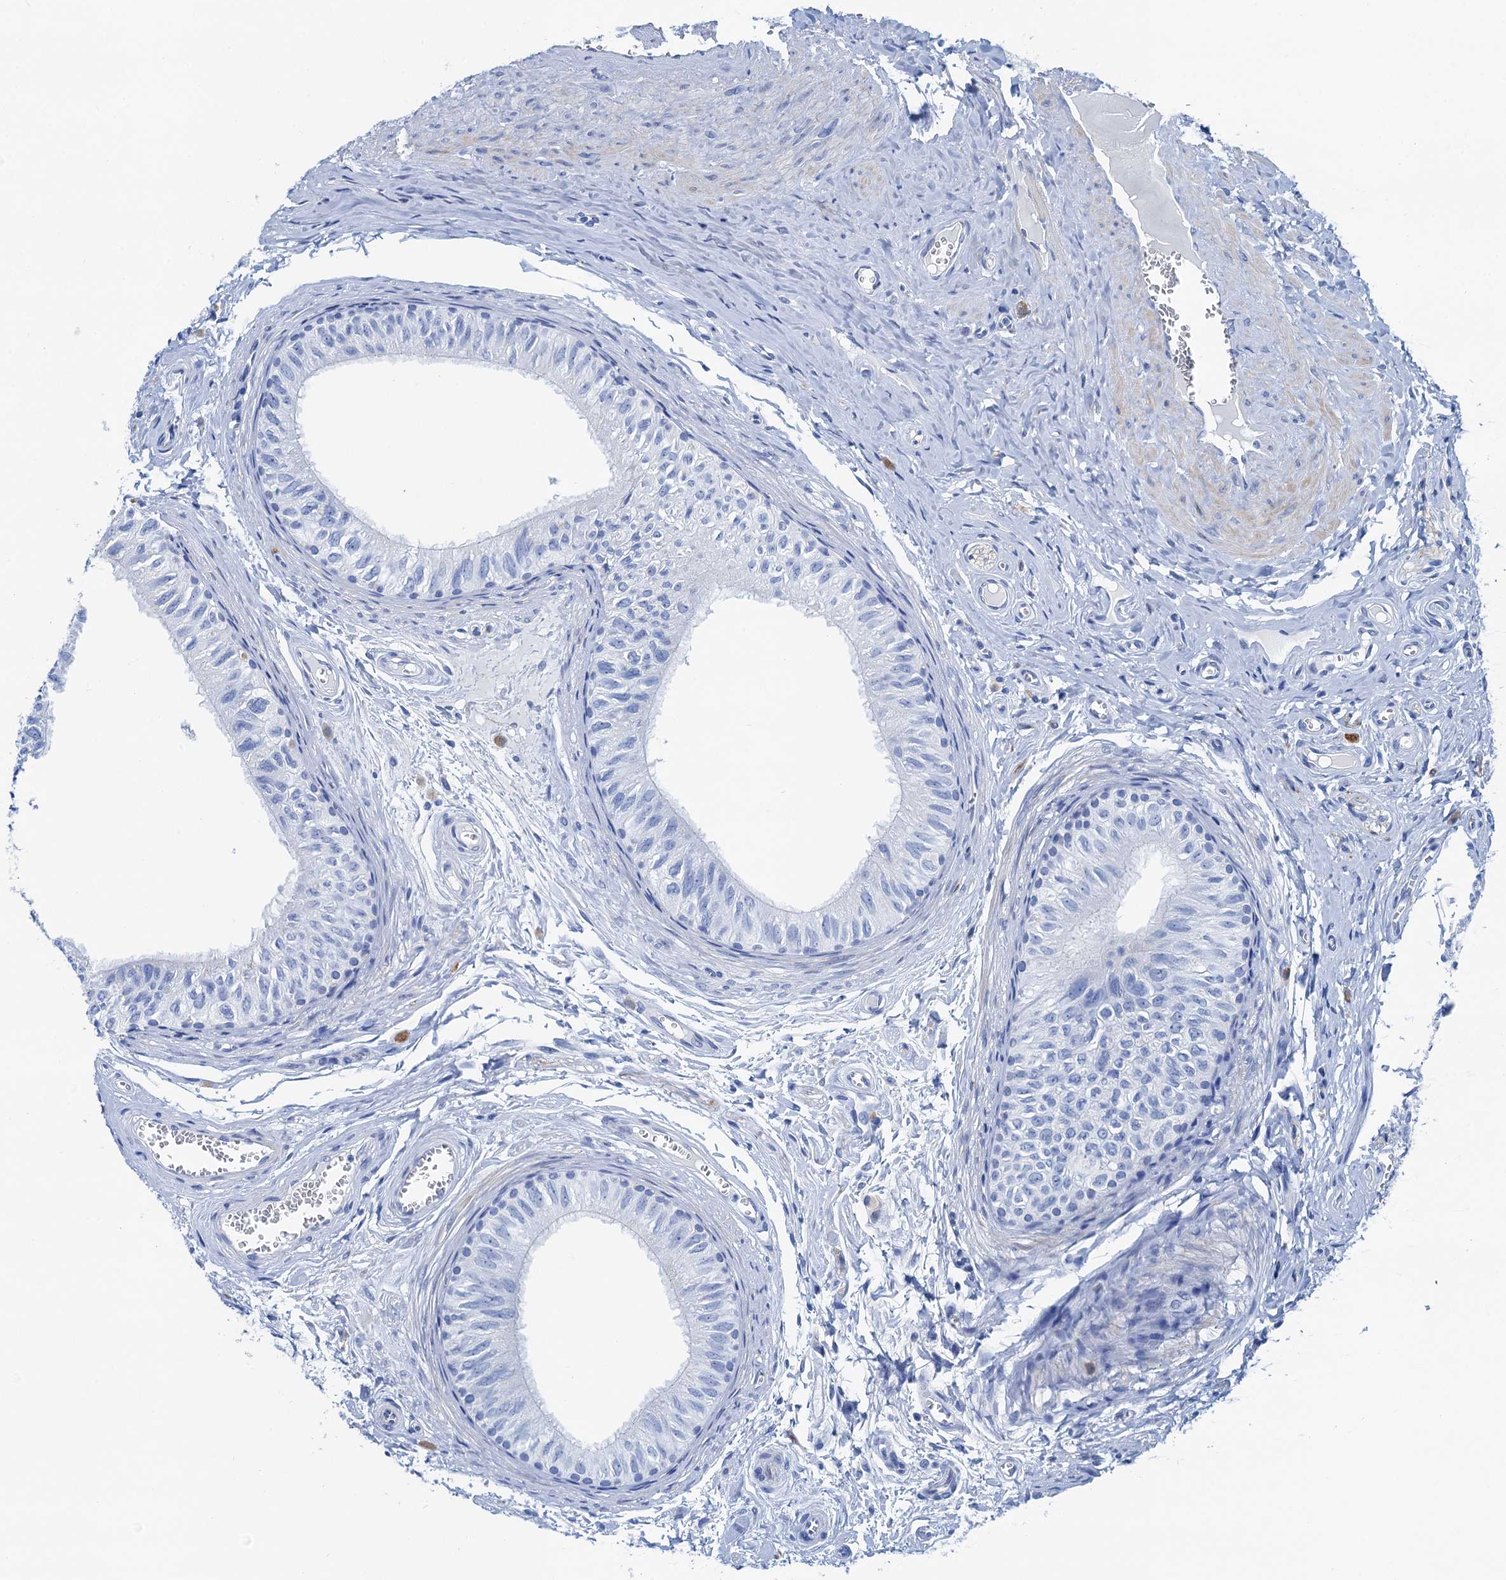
{"staining": {"intensity": "negative", "quantity": "none", "location": "none"}, "tissue": "epididymis", "cell_type": "Glandular cells", "image_type": "normal", "snomed": [{"axis": "morphology", "description": "Normal tissue, NOS"}, {"axis": "topography", "description": "Epididymis"}], "caption": "IHC histopathology image of unremarkable epididymis stained for a protein (brown), which shows no positivity in glandular cells.", "gene": "NLRP10", "patient": {"sex": "male", "age": 42}}